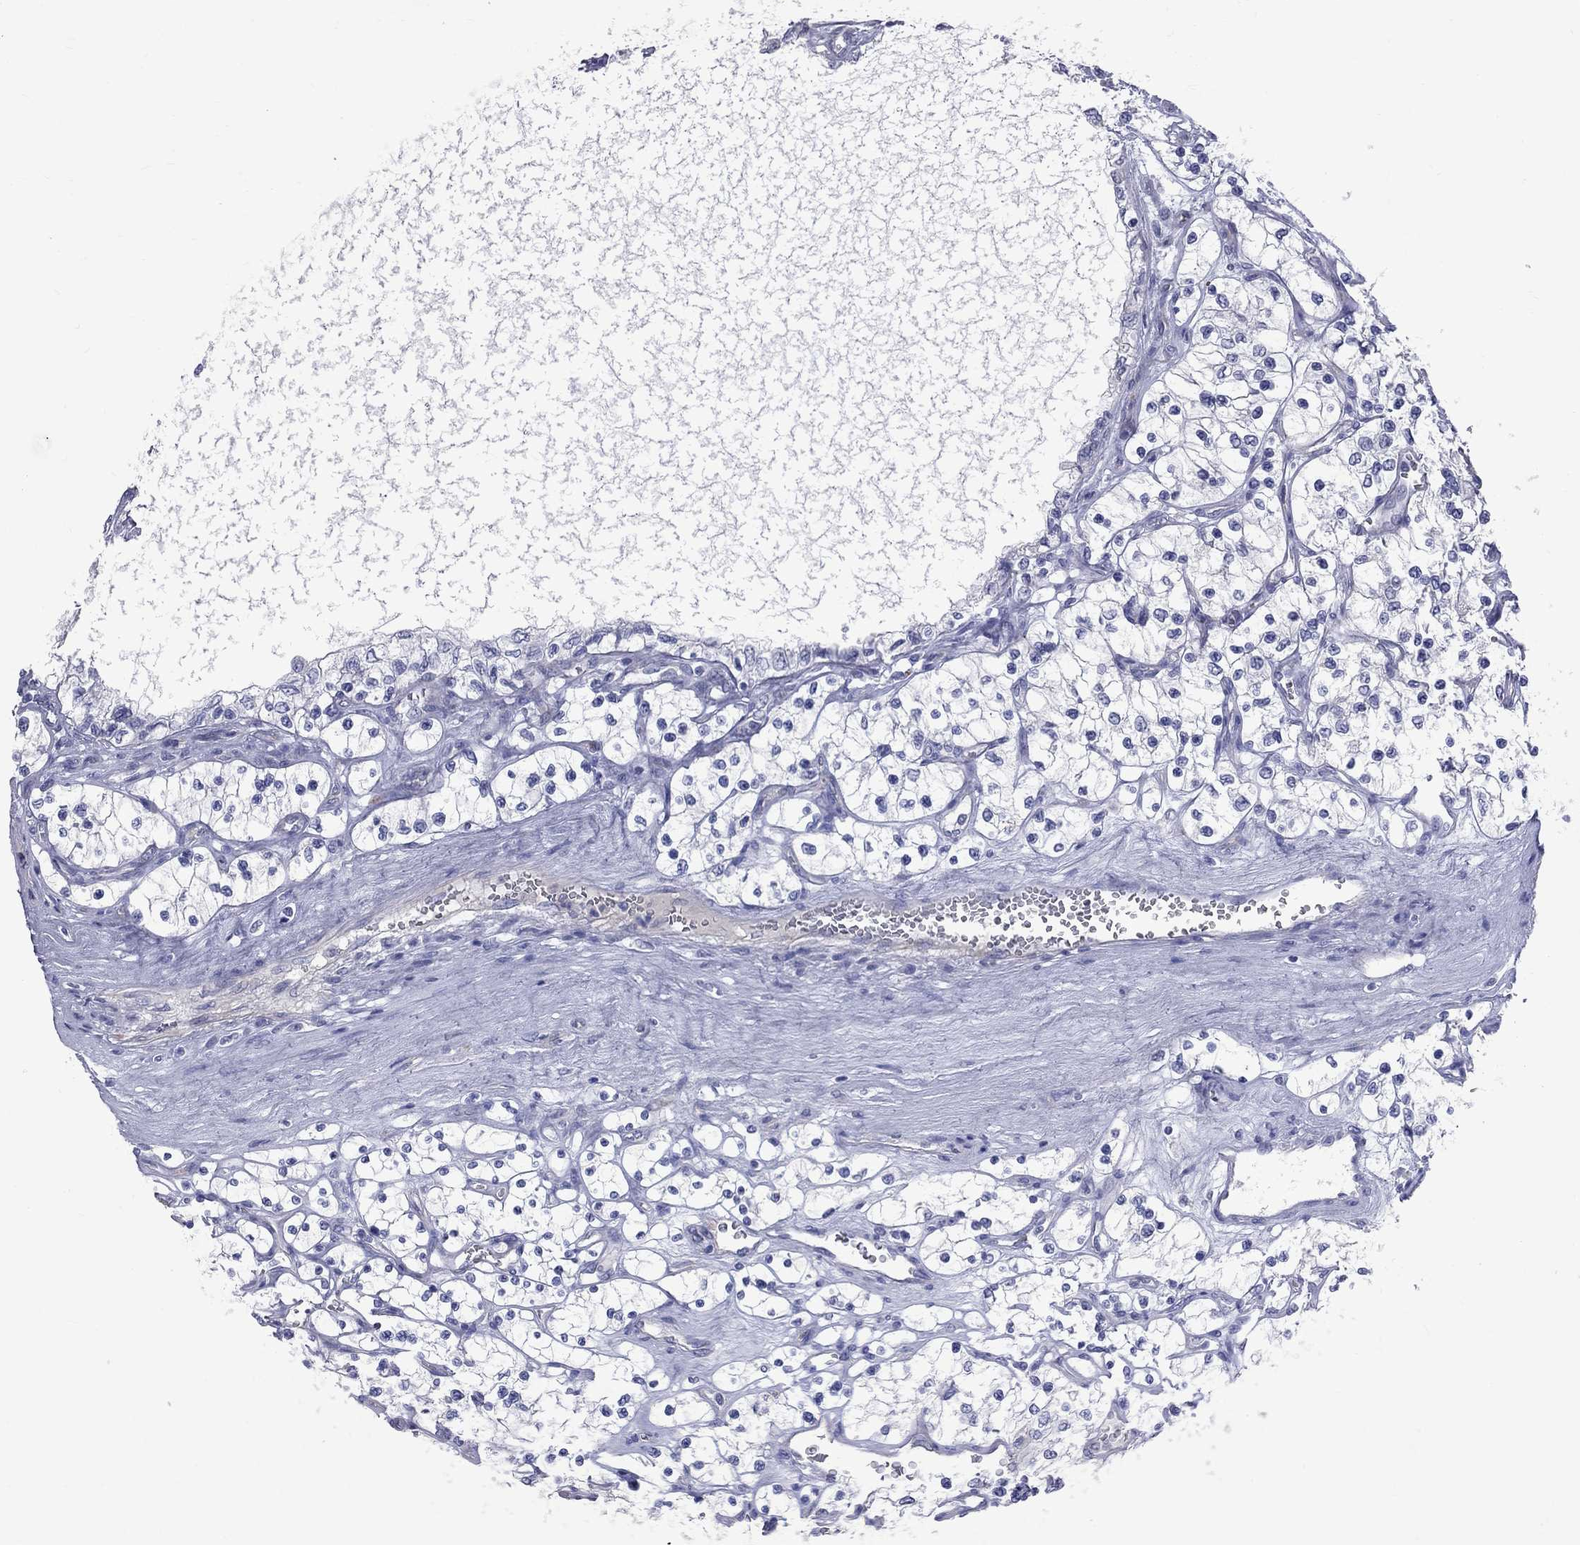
{"staining": {"intensity": "negative", "quantity": "none", "location": "none"}, "tissue": "renal cancer", "cell_type": "Tumor cells", "image_type": "cancer", "snomed": [{"axis": "morphology", "description": "Adenocarcinoma, NOS"}, {"axis": "topography", "description": "Kidney"}], "caption": "A micrograph of renal adenocarcinoma stained for a protein exhibits no brown staining in tumor cells.", "gene": "KCND2", "patient": {"sex": "female", "age": 69}}